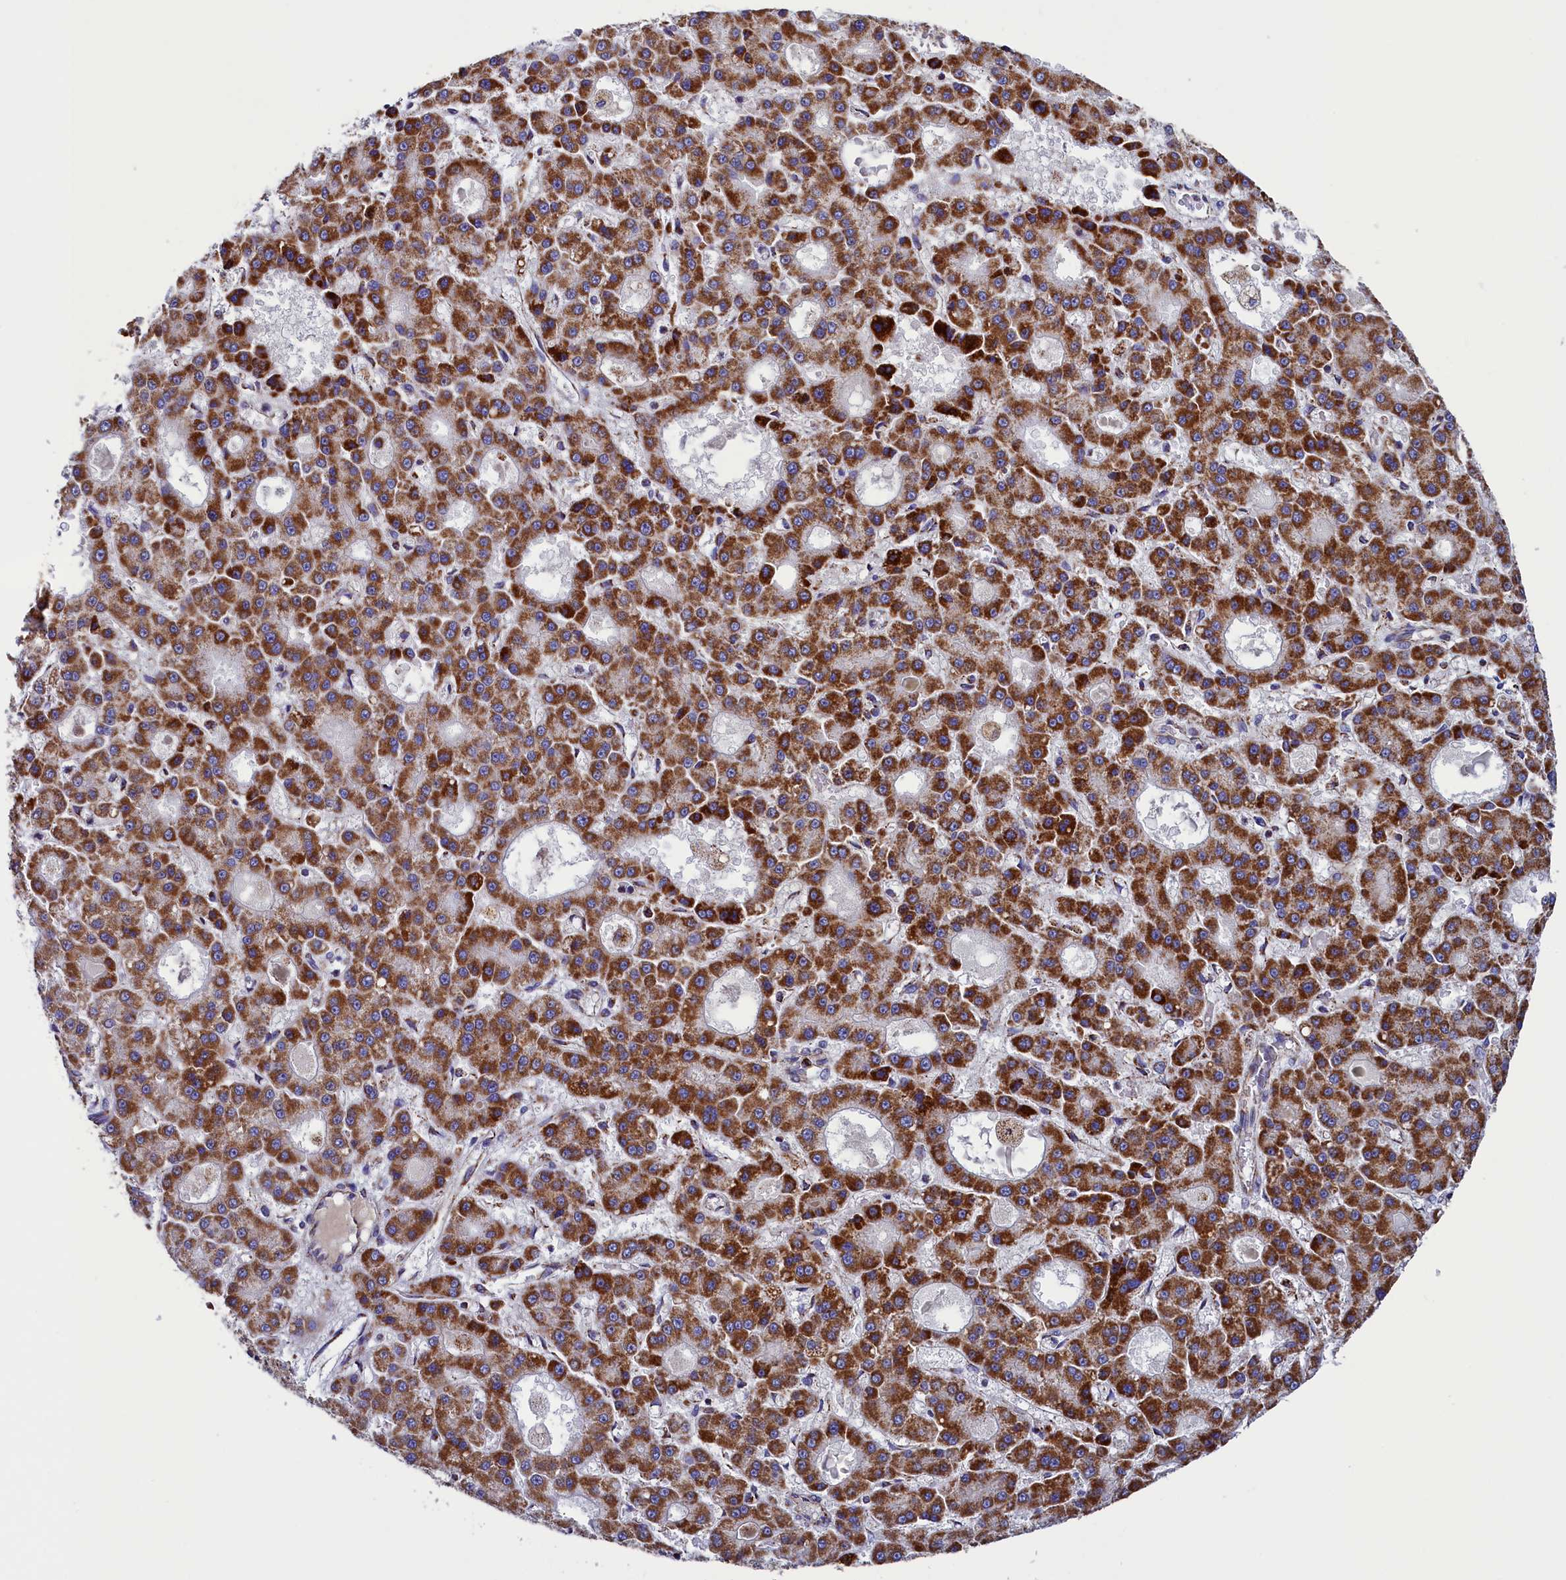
{"staining": {"intensity": "strong", "quantity": ">75%", "location": "cytoplasmic/membranous"}, "tissue": "liver cancer", "cell_type": "Tumor cells", "image_type": "cancer", "snomed": [{"axis": "morphology", "description": "Carcinoma, Hepatocellular, NOS"}, {"axis": "topography", "description": "Liver"}], "caption": "Protein staining demonstrates strong cytoplasmic/membranous positivity in about >75% of tumor cells in liver hepatocellular carcinoma. Nuclei are stained in blue.", "gene": "SLC39A3", "patient": {"sex": "male", "age": 70}}